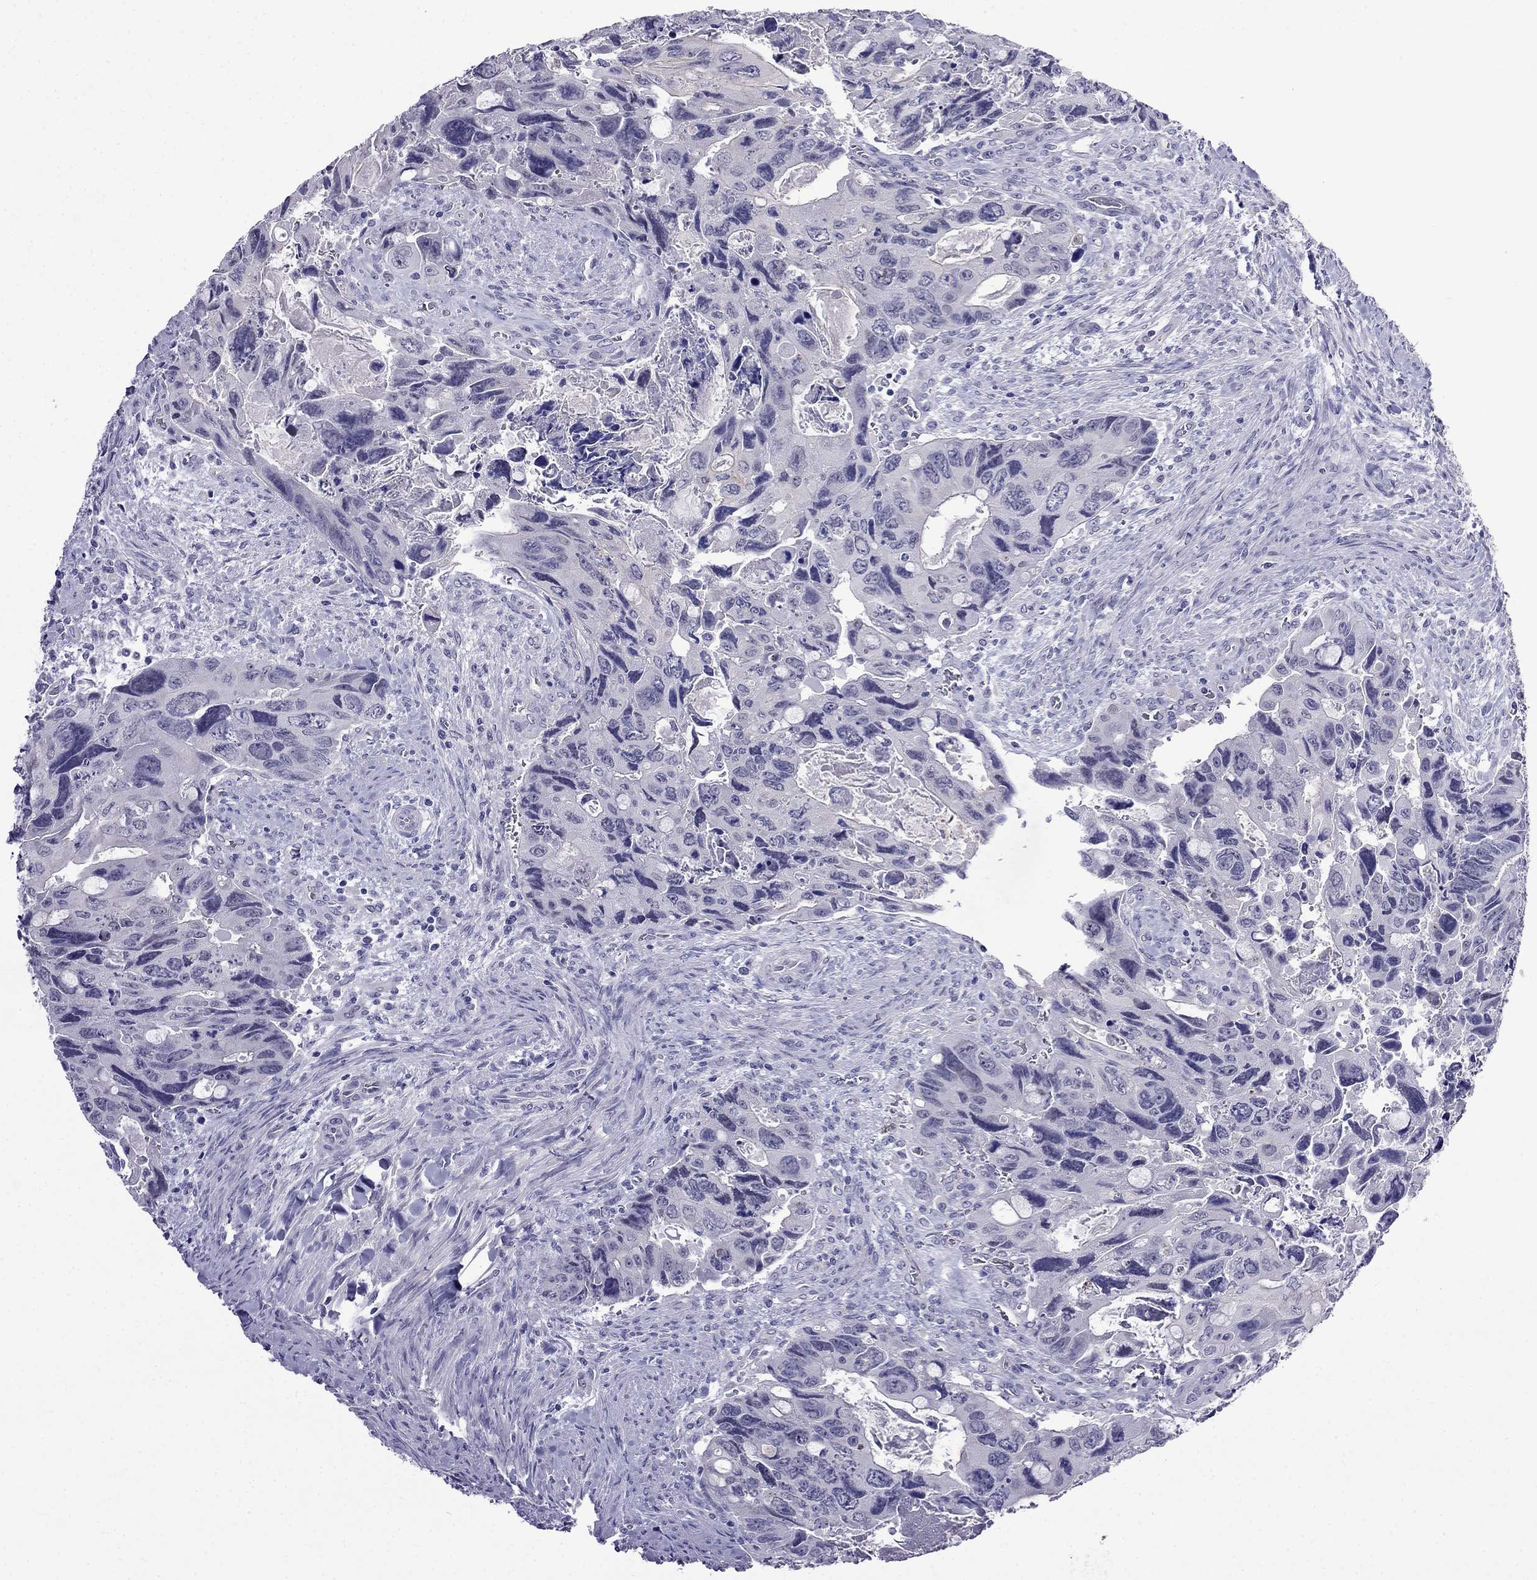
{"staining": {"intensity": "negative", "quantity": "none", "location": "none"}, "tissue": "colorectal cancer", "cell_type": "Tumor cells", "image_type": "cancer", "snomed": [{"axis": "morphology", "description": "Adenocarcinoma, NOS"}, {"axis": "topography", "description": "Rectum"}], "caption": "This is a micrograph of immunohistochemistry staining of adenocarcinoma (colorectal), which shows no staining in tumor cells.", "gene": "MGP", "patient": {"sex": "male", "age": 62}}